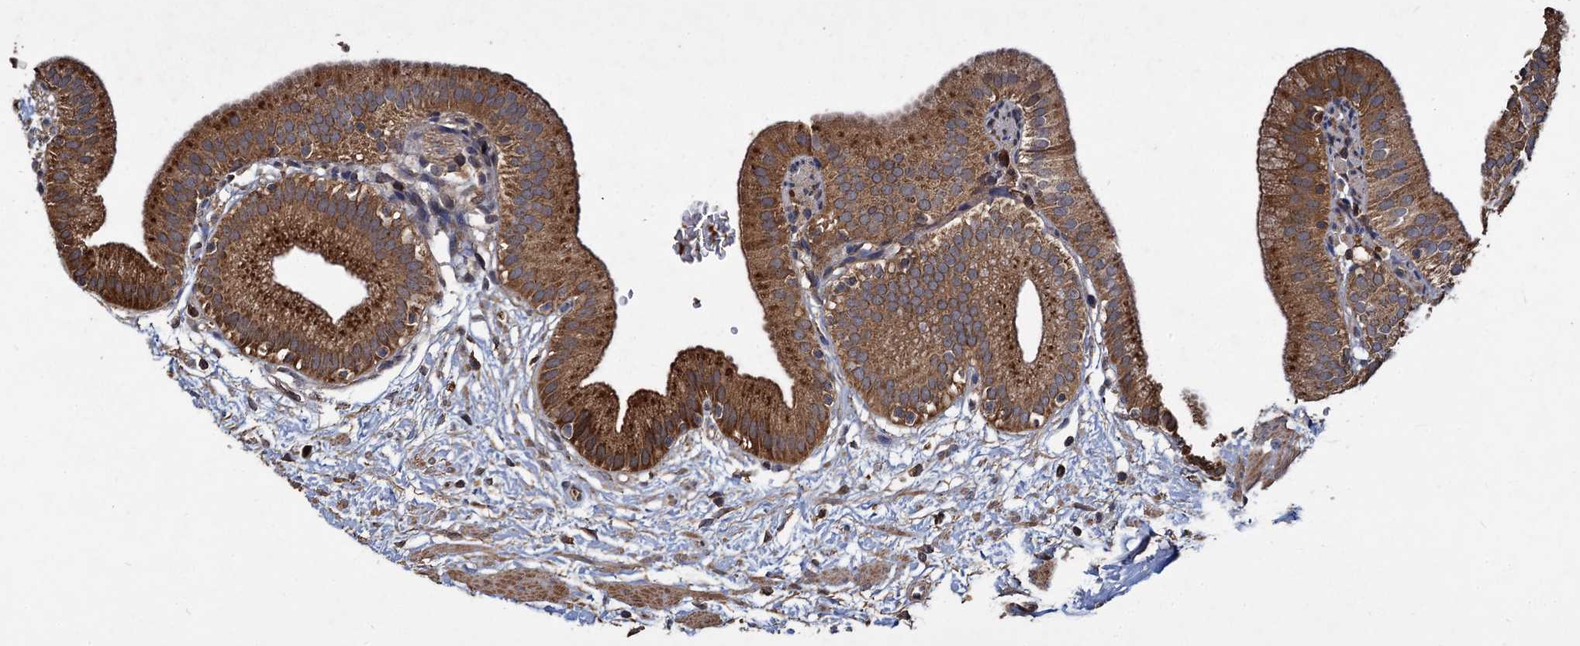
{"staining": {"intensity": "strong", "quantity": ">75%", "location": "cytoplasmic/membranous"}, "tissue": "gallbladder", "cell_type": "Glandular cells", "image_type": "normal", "snomed": [{"axis": "morphology", "description": "Normal tissue, NOS"}, {"axis": "topography", "description": "Gallbladder"}], "caption": "A histopathology image of human gallbladder stained for a protein reveals strong cytoplasmic/membranous brown staining in glandular cells.", "gene": "GCLC", "patient": {"sex": "male", "age": 55}}